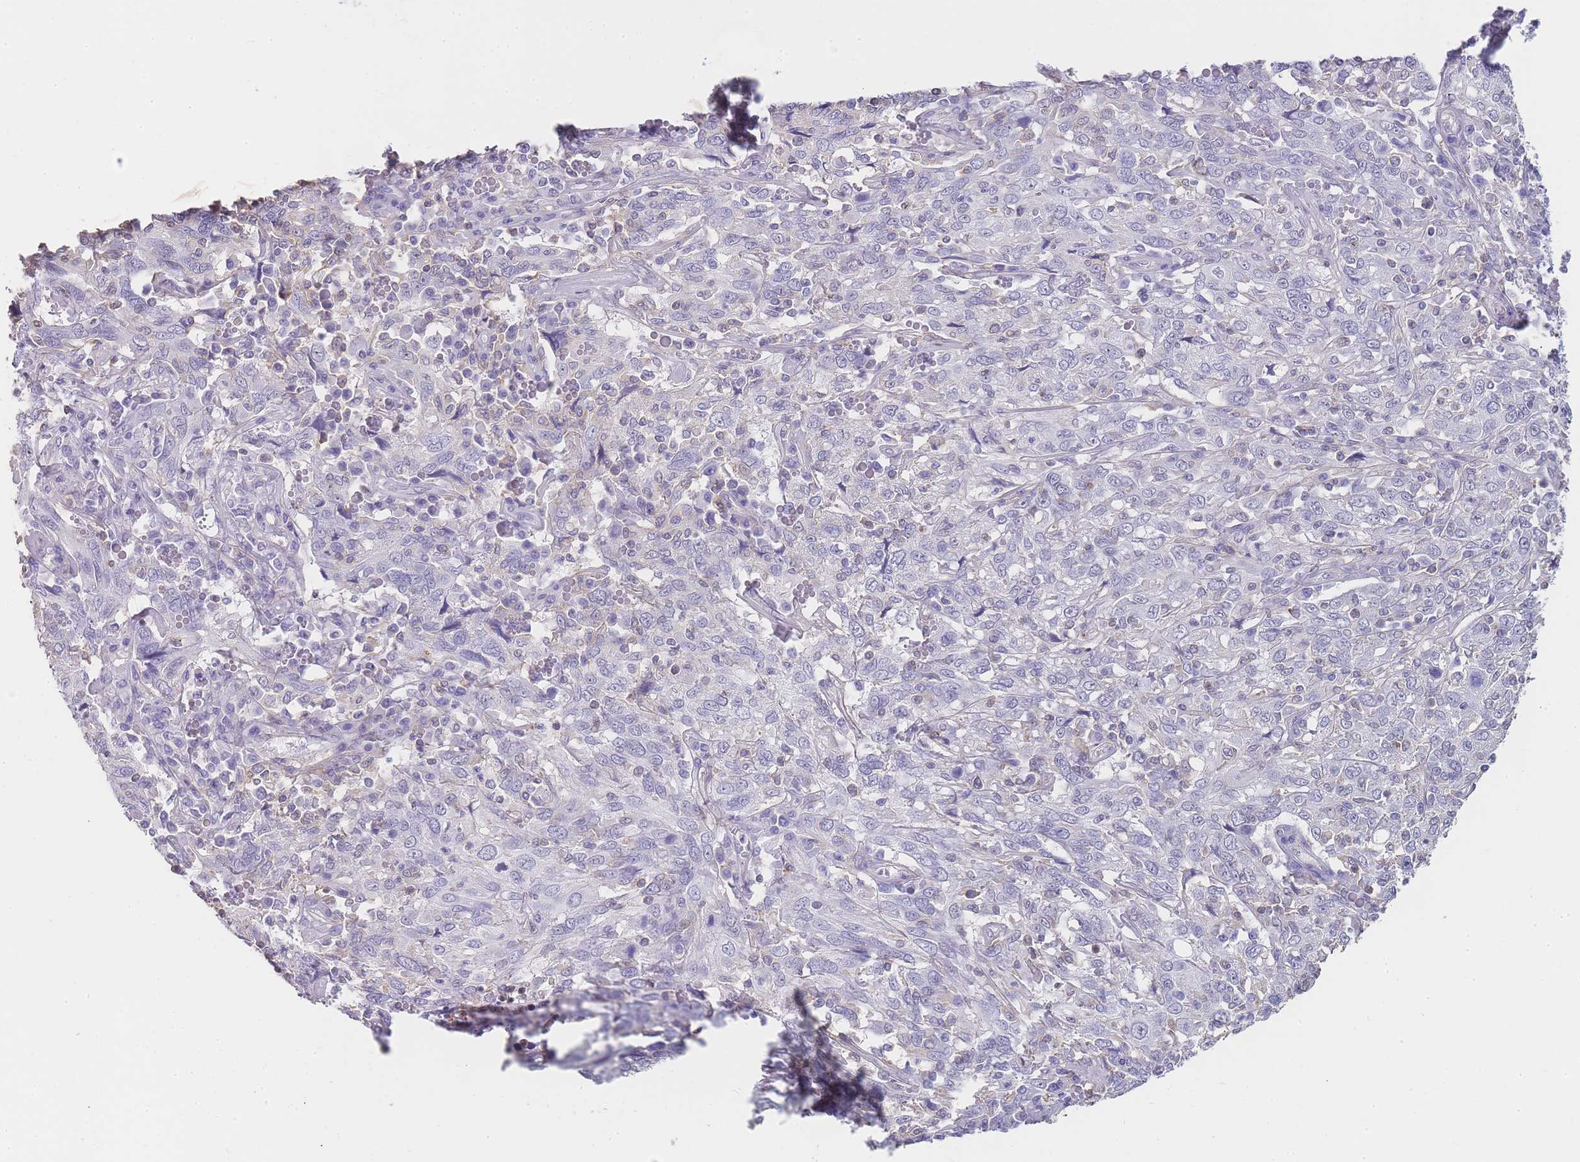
{"staining": {"intensity": "negative", "quantity": "none", "location": "none"}, "tissue": "cervical cancer", "cell_type": "Tumor cells", "image_type": "cancer", "snomed": [{"axis": "morphology", "description": "Squamous cell carcinoma, NOS"}, {"axis": "topography", "description": "Cervix"}], "caption": "Photomicrograph shows no significant protein expression in tumor cells of cervical cancer.", "gene": "NOP14", "patient": {"sex": "female", "age": 46}}